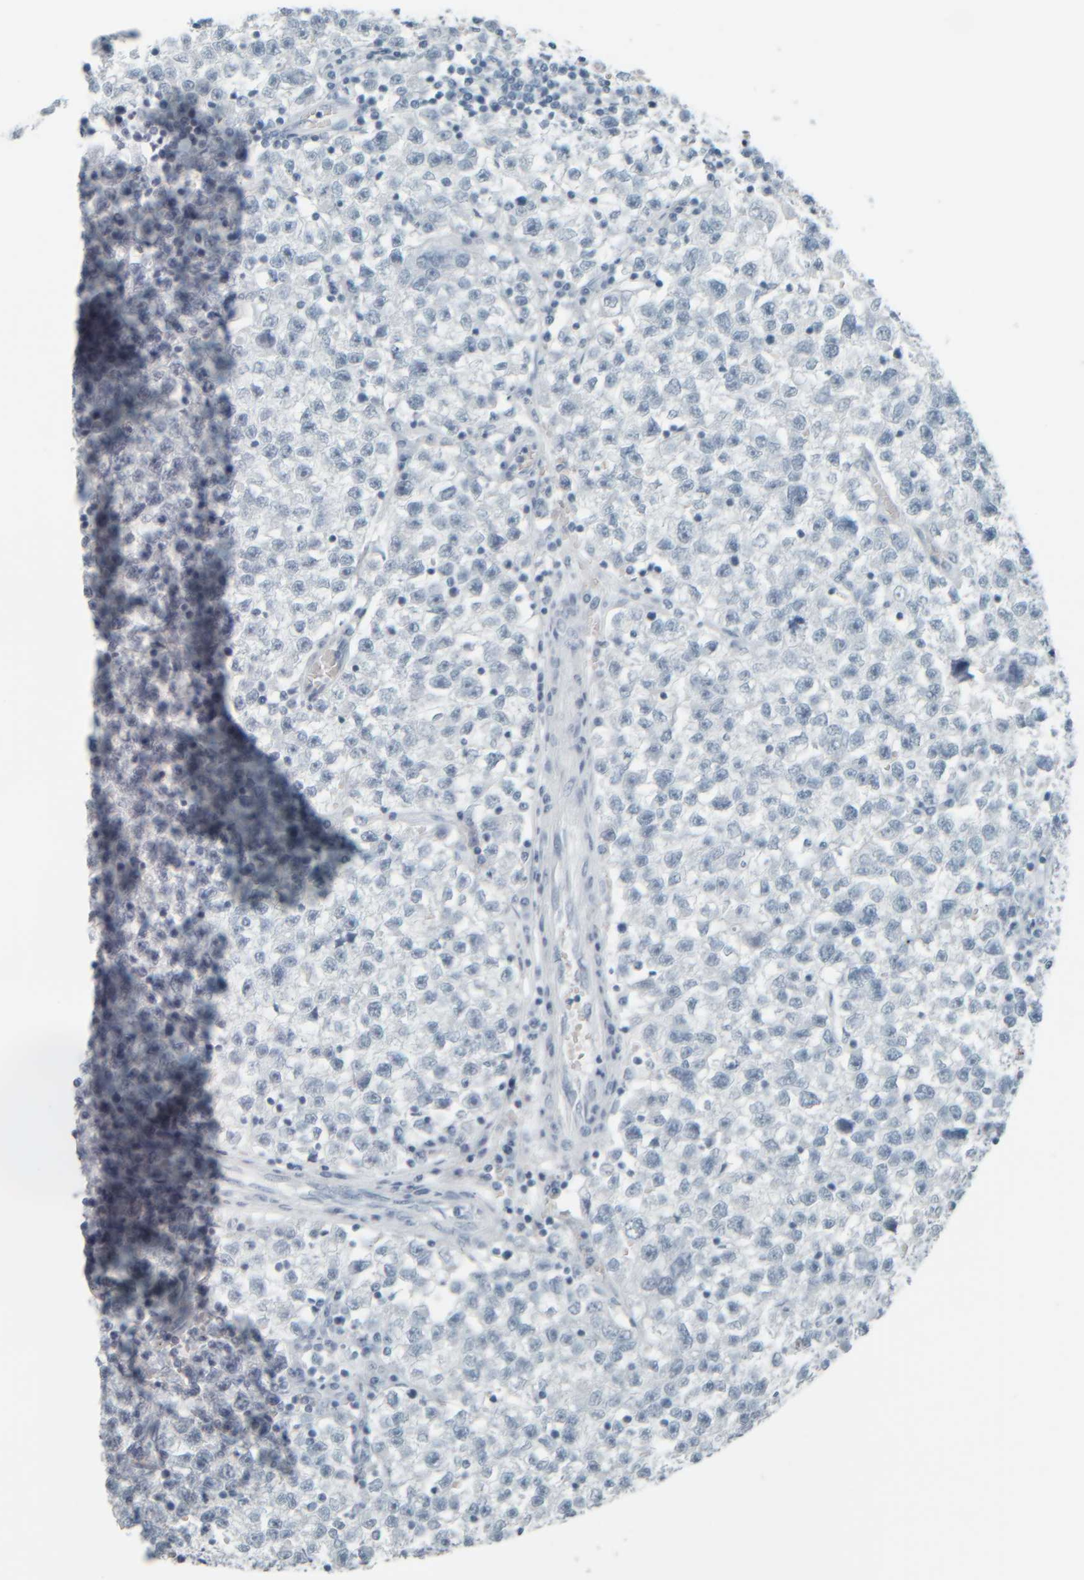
{"staining": {"intensity": "negative", "quantity": "none", "location": "none"}, "tissue": "testis cancer", "cell_type": "Tumor cells", "image_type": "cancer", "snomed": [{"axis": "morphology", "description": "Seminoma, NOS"}, {"axis": "topography", "description": "Testis"}], "caption": "A micrograph of human seminoma (testis) is negative for staining in tumor cells.", "gene": "TPSAB1", "patient": {"sex": "male", "age": 22}}